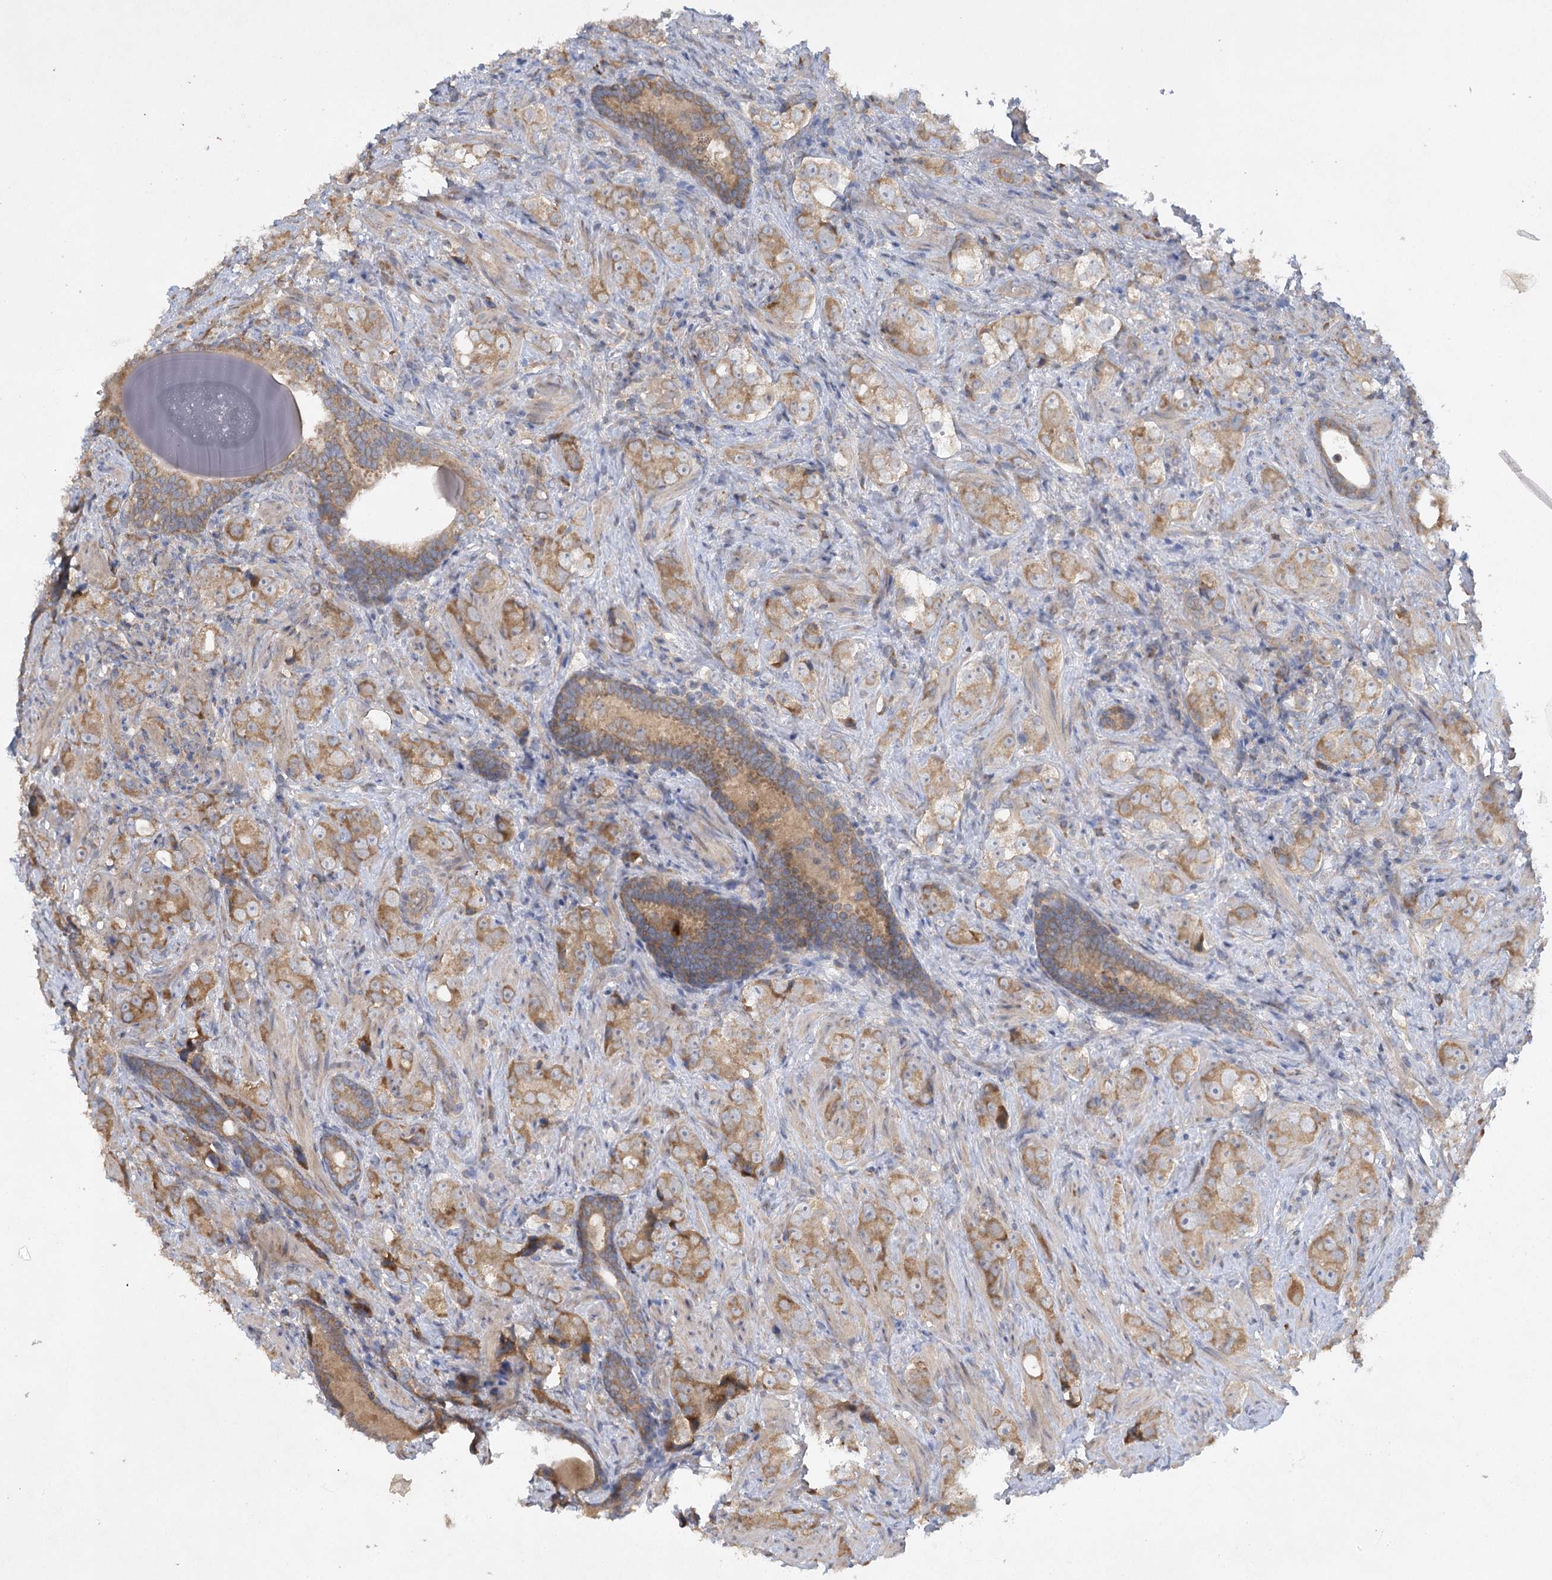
{"staining": {"intensity": "moderate", "quantity": ">75%", "location": "cytoplasmic/membranous"}, "tissue": "prostate cancer", "cell_type": "Tumor cells", "image_type": "cancer", "snomed": [{"axis": "morphology", "description": "Adenocarcinoma, High grade"}, {"axis": "topography", "description": "Prostate"}], "caption": "High-magnification brightfield microscopy of prostate high-grade adenocarcinoma stained with DAB (3,3'-diaminobenzidine) (brown) and counterstained with hematoxylin (blue). tumor cells exhibit moderate cytoplasmic/membranous expression is appreciated in approximately>75% of cells.", "gene": "TRAF3IP1", "patient": {"sex": "male", "age": 63}}